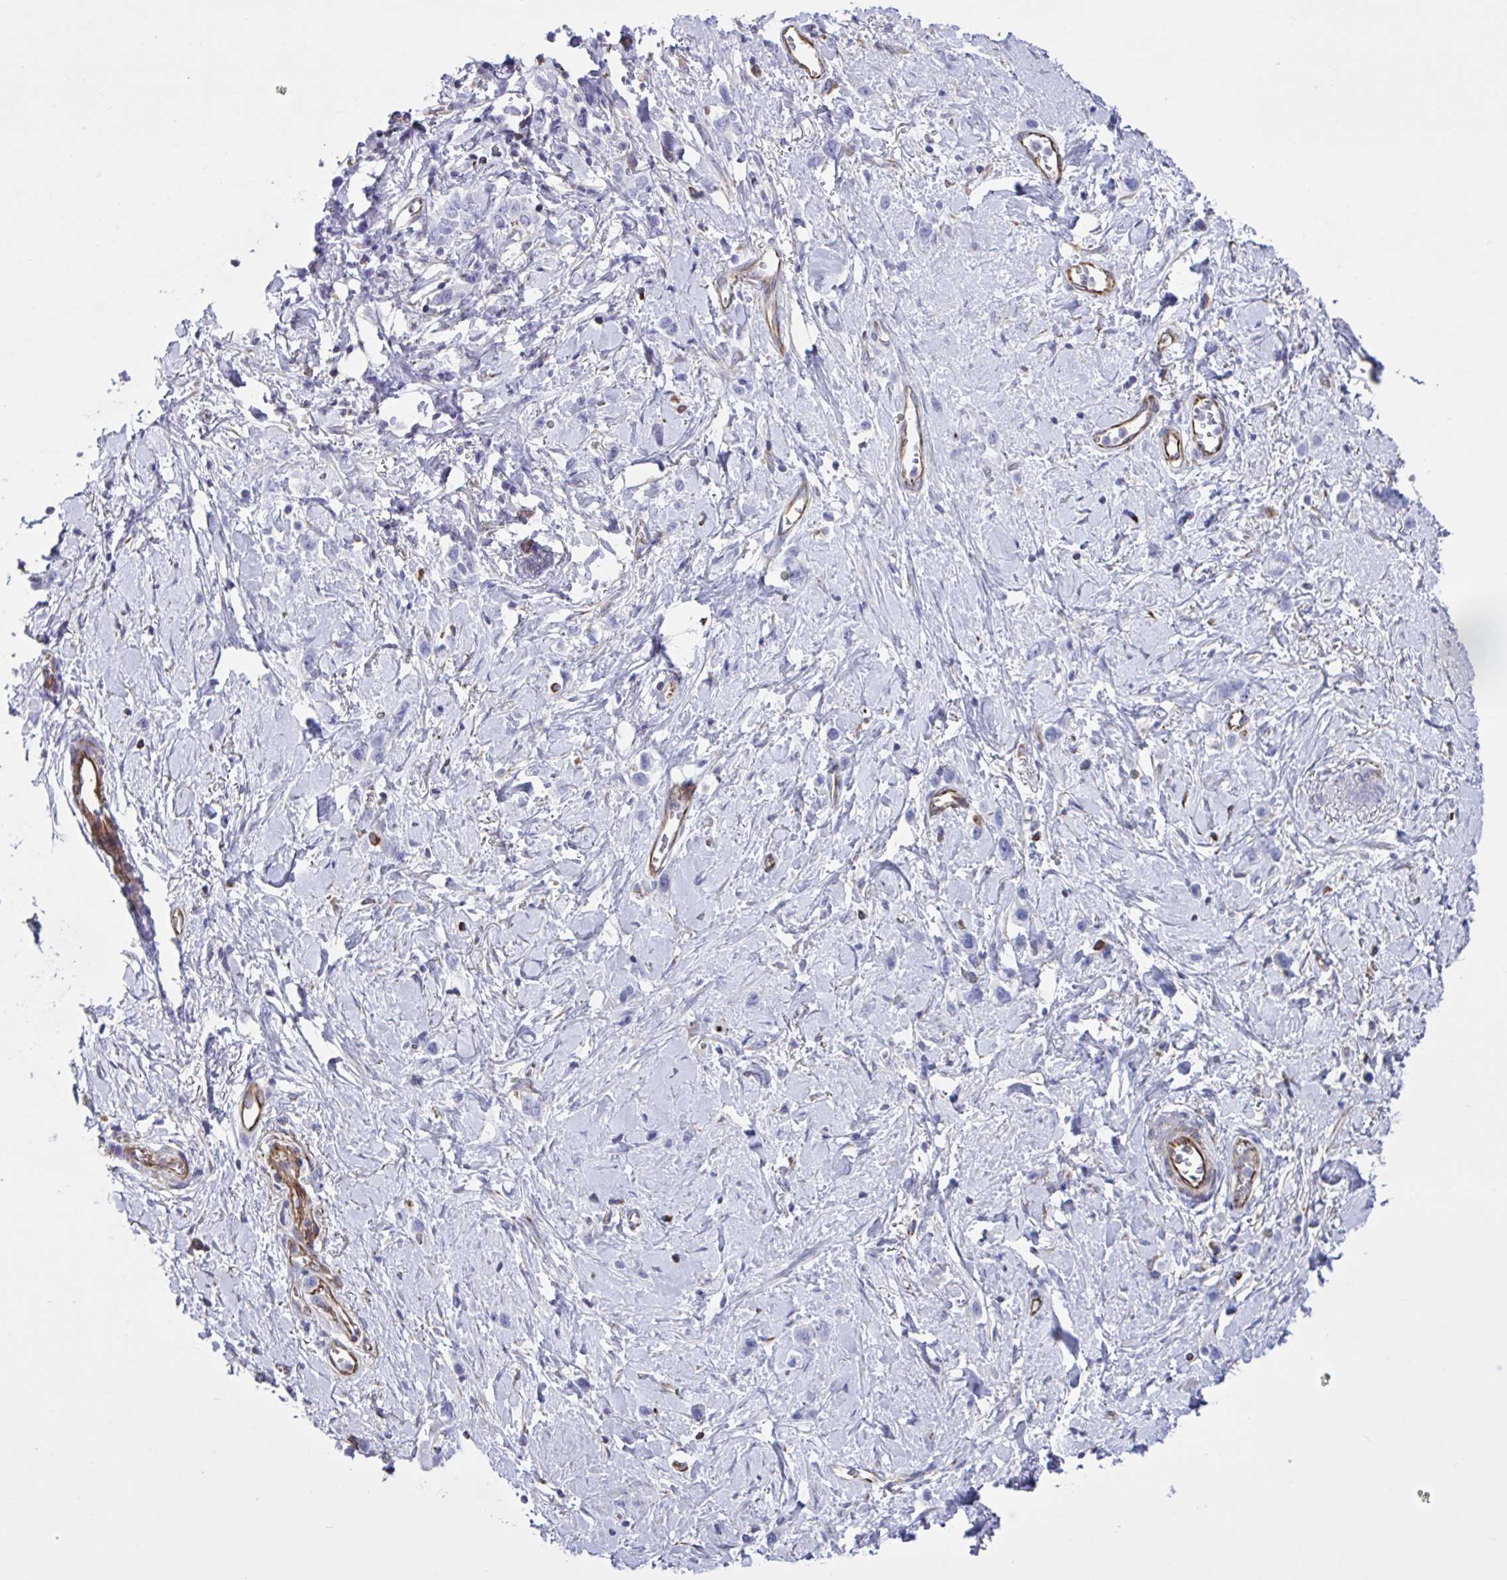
{"staining": {"intensity": "negative", "quantity": "none", "location": "none"}, "tissue": "stomach cancer", "cell_type": "Tumor cells", "image_type": "cancer", "snomed": [{"axis": "morphology", "description": "Adenocarcinoma, NOS"}, {"axis": "topography", "description": "Stomach"}], "caption": "Human adenocarcinoma (stomach) stained for a protein using IHC shows no staining in tumor cells.", "gene": "TMEM86B", "patient": {"sex": "female", "age": 65}}